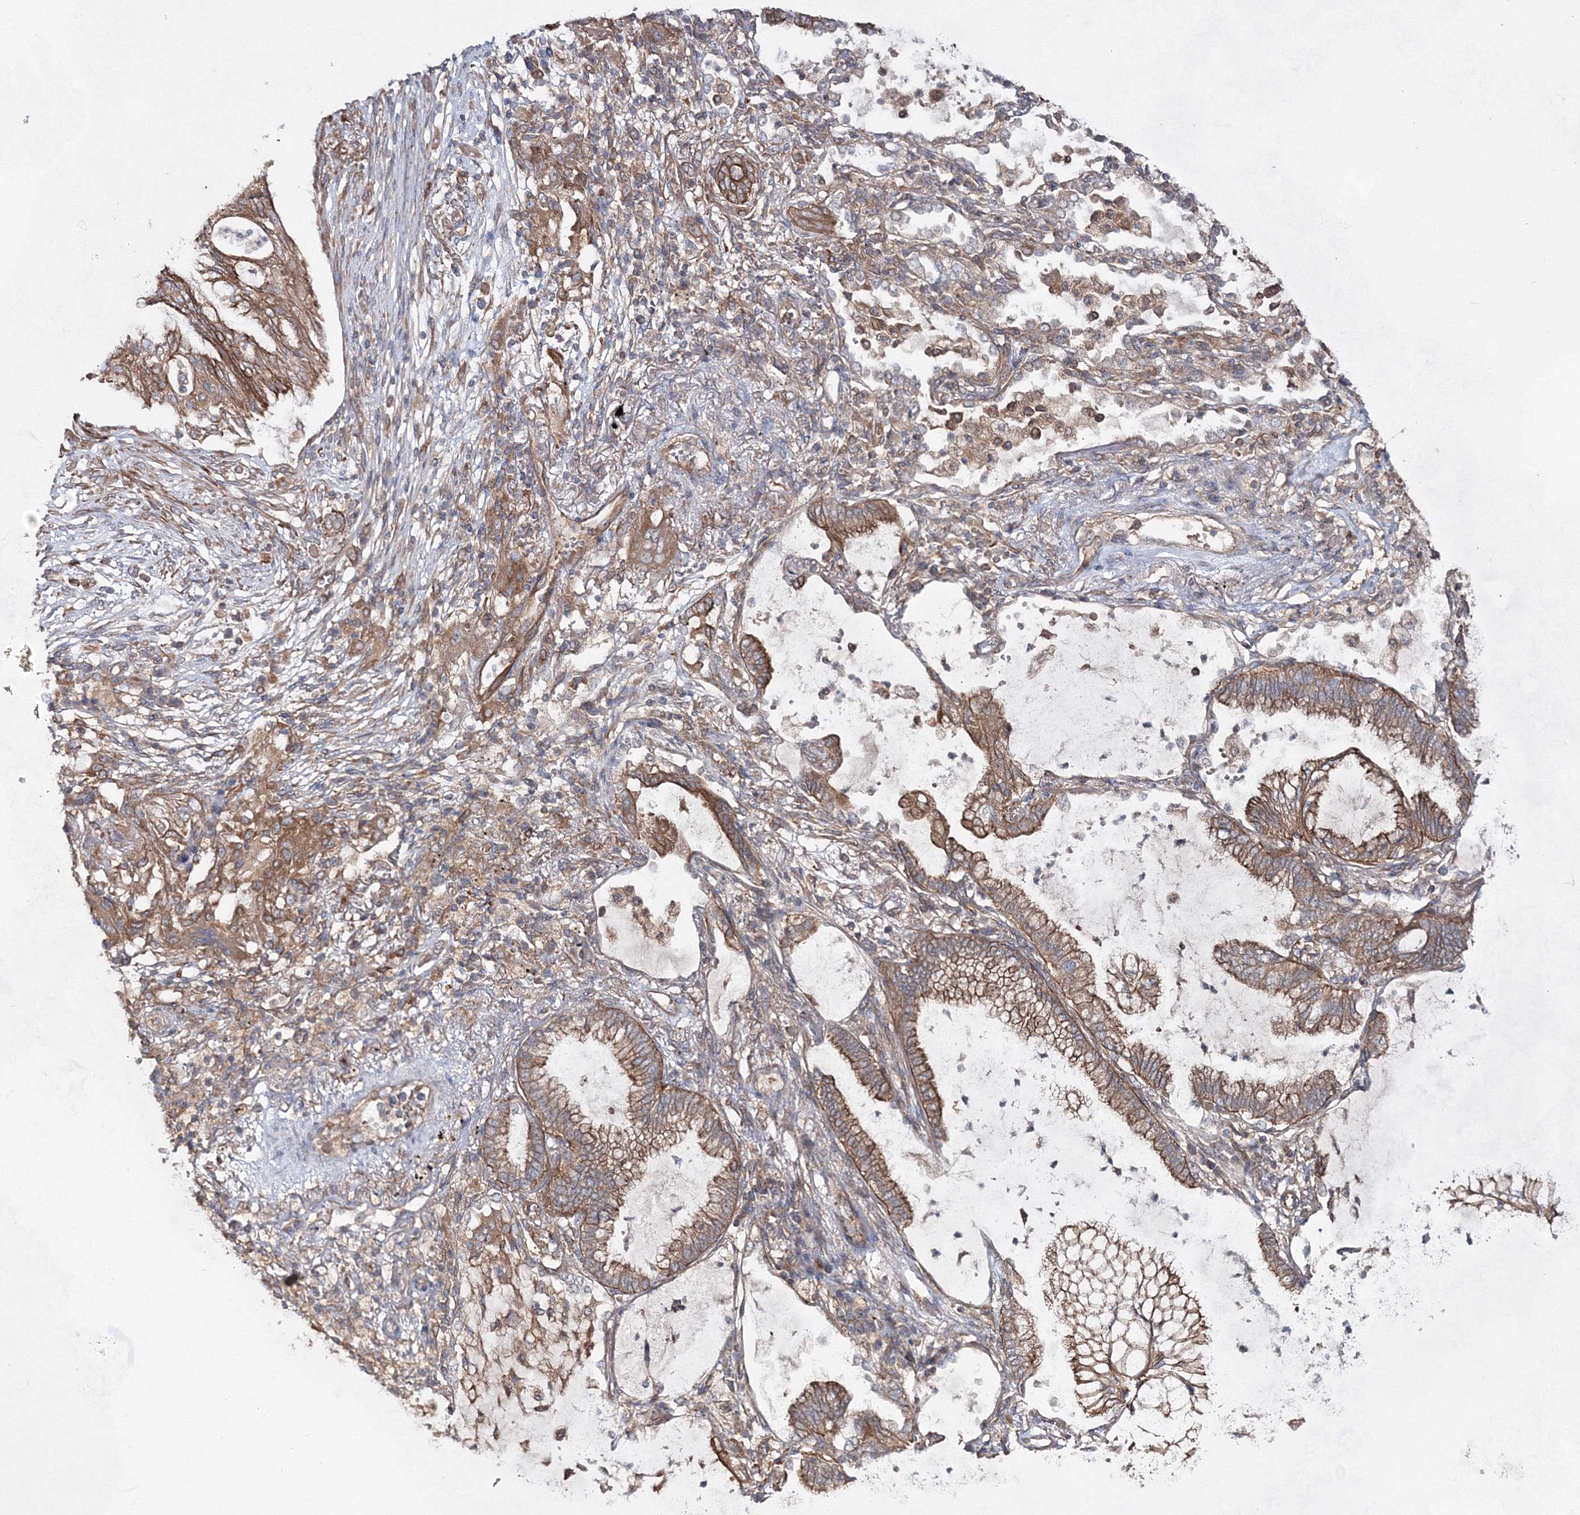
{"staining": {"intensity": "moderate", "quantity": ">75%", "location": "cytoplasmic/membranous"}, "tissue": "lung cancer", "cell_type": "Tumor cells", "image_type": "cancer", "snomed": [{"axis": "morphology", "description": "Adenocarcinoma, NOS"}, {"axis": "topography", "description": "Lung"}], "caption": "IHC histopathology image of neoplastic tissue: human lung adenocarcinoma stained using IHC shows medium levels of moderate protein expression localized specifically in the cytoplasmic/membranous of tumor cells, appearing as a cytoplasmic/membranous brown color.", "gene": "EXOC6", "patient": {"sex": "female", "age": 70}}